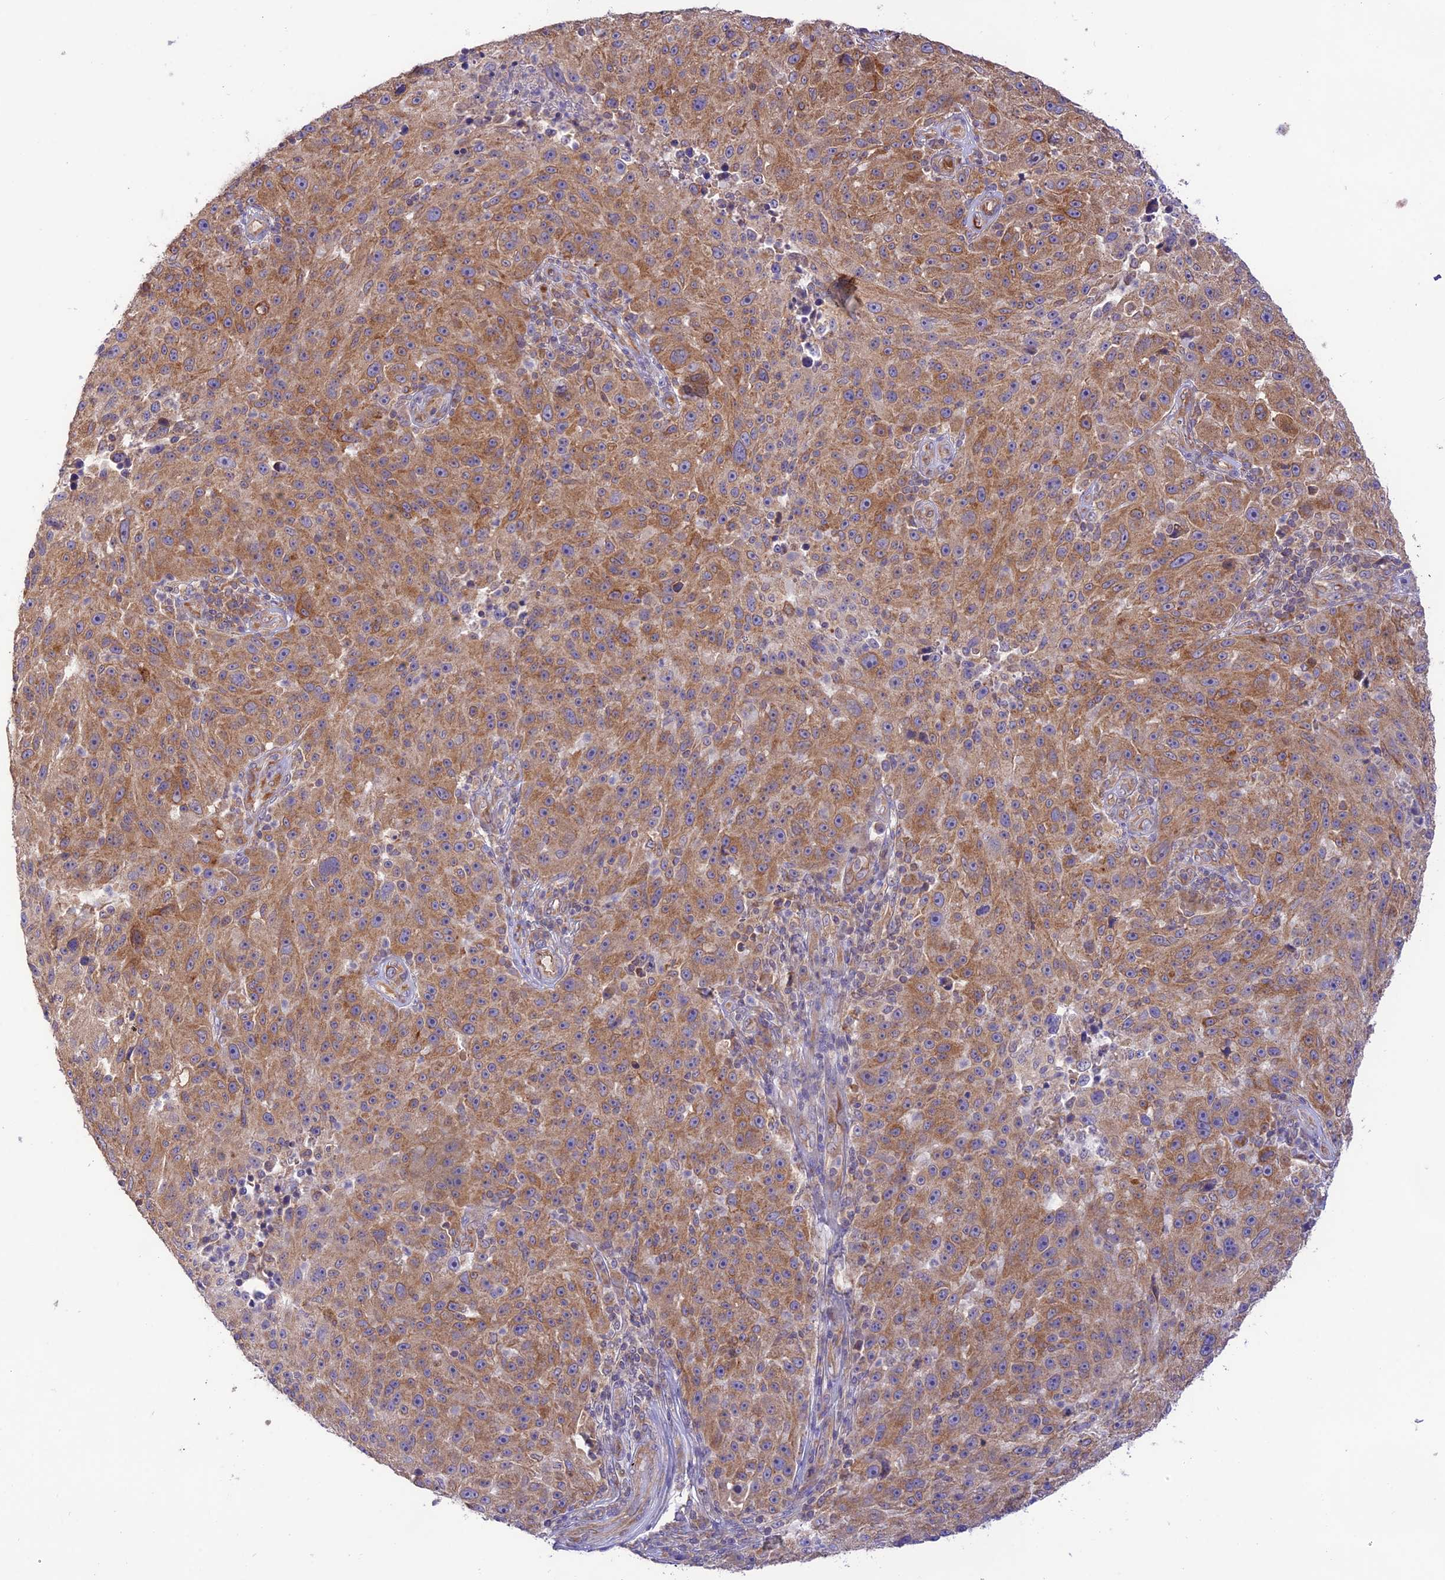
{"staining": {"intensity": "moderate", "quantity": ">75%", "location": "cytoplasmic/membranous"}, "tissue": "melanoma", "cell_type": "Tumor cells", "image_type": "cancer", "snomed": [{"axis": "morphology", "description": "Malignant melanoma, NOS"}, {"axis": "topography", "description": "Skin"}], "caption": "Immunohistochemistry staining of melanoma, which shows medium levels of moderate cytoplasmic/membranous expression in about >75% of tumor cells indicating moderate cytoplasmic/membranous protein staining. The staining was performed using DAB (brown) for protein detection and nuclei were counterstained in hematoxylin (blue).", "gene": "TMEM259", "patient": {"sex": "male", "age": 53}}